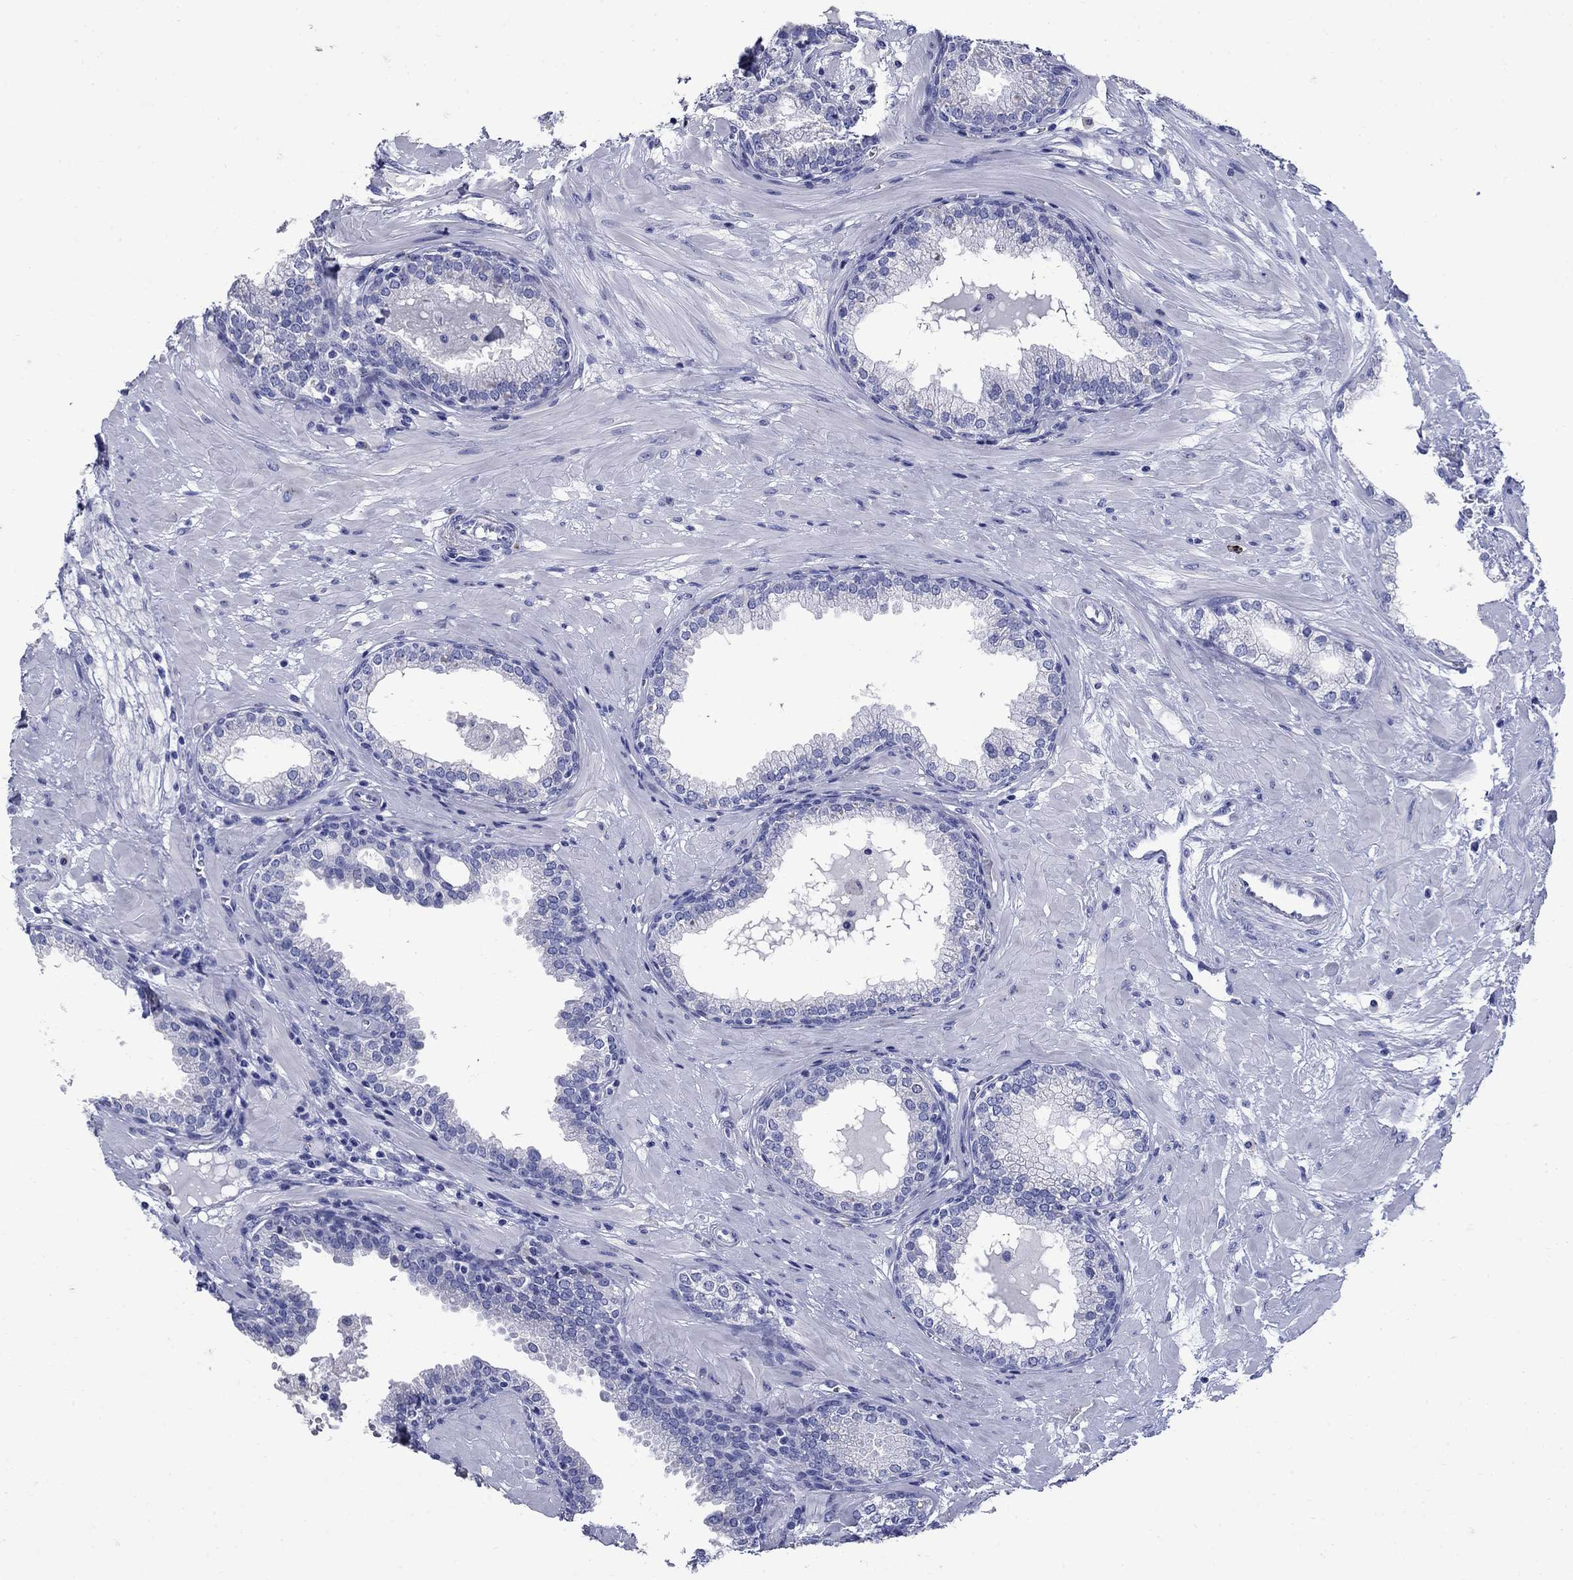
{"staining": {"intensity": "negative", "quantity": "none", "location": "none"}, "tissue": "prostate", "cell_type": "Glandular cells", "image_type": "normal", "snomed": [{"axis": "morphology", "description": "Normal tissue, NOS"}, {"axis": "topography", "description": "Prostate"}], "caption": "Immunohistochemical staining of benign prostate displays no significant positivity in glandular cells.", "gene": "CD1A", "patient": {"sex": "male", "age": 64}}